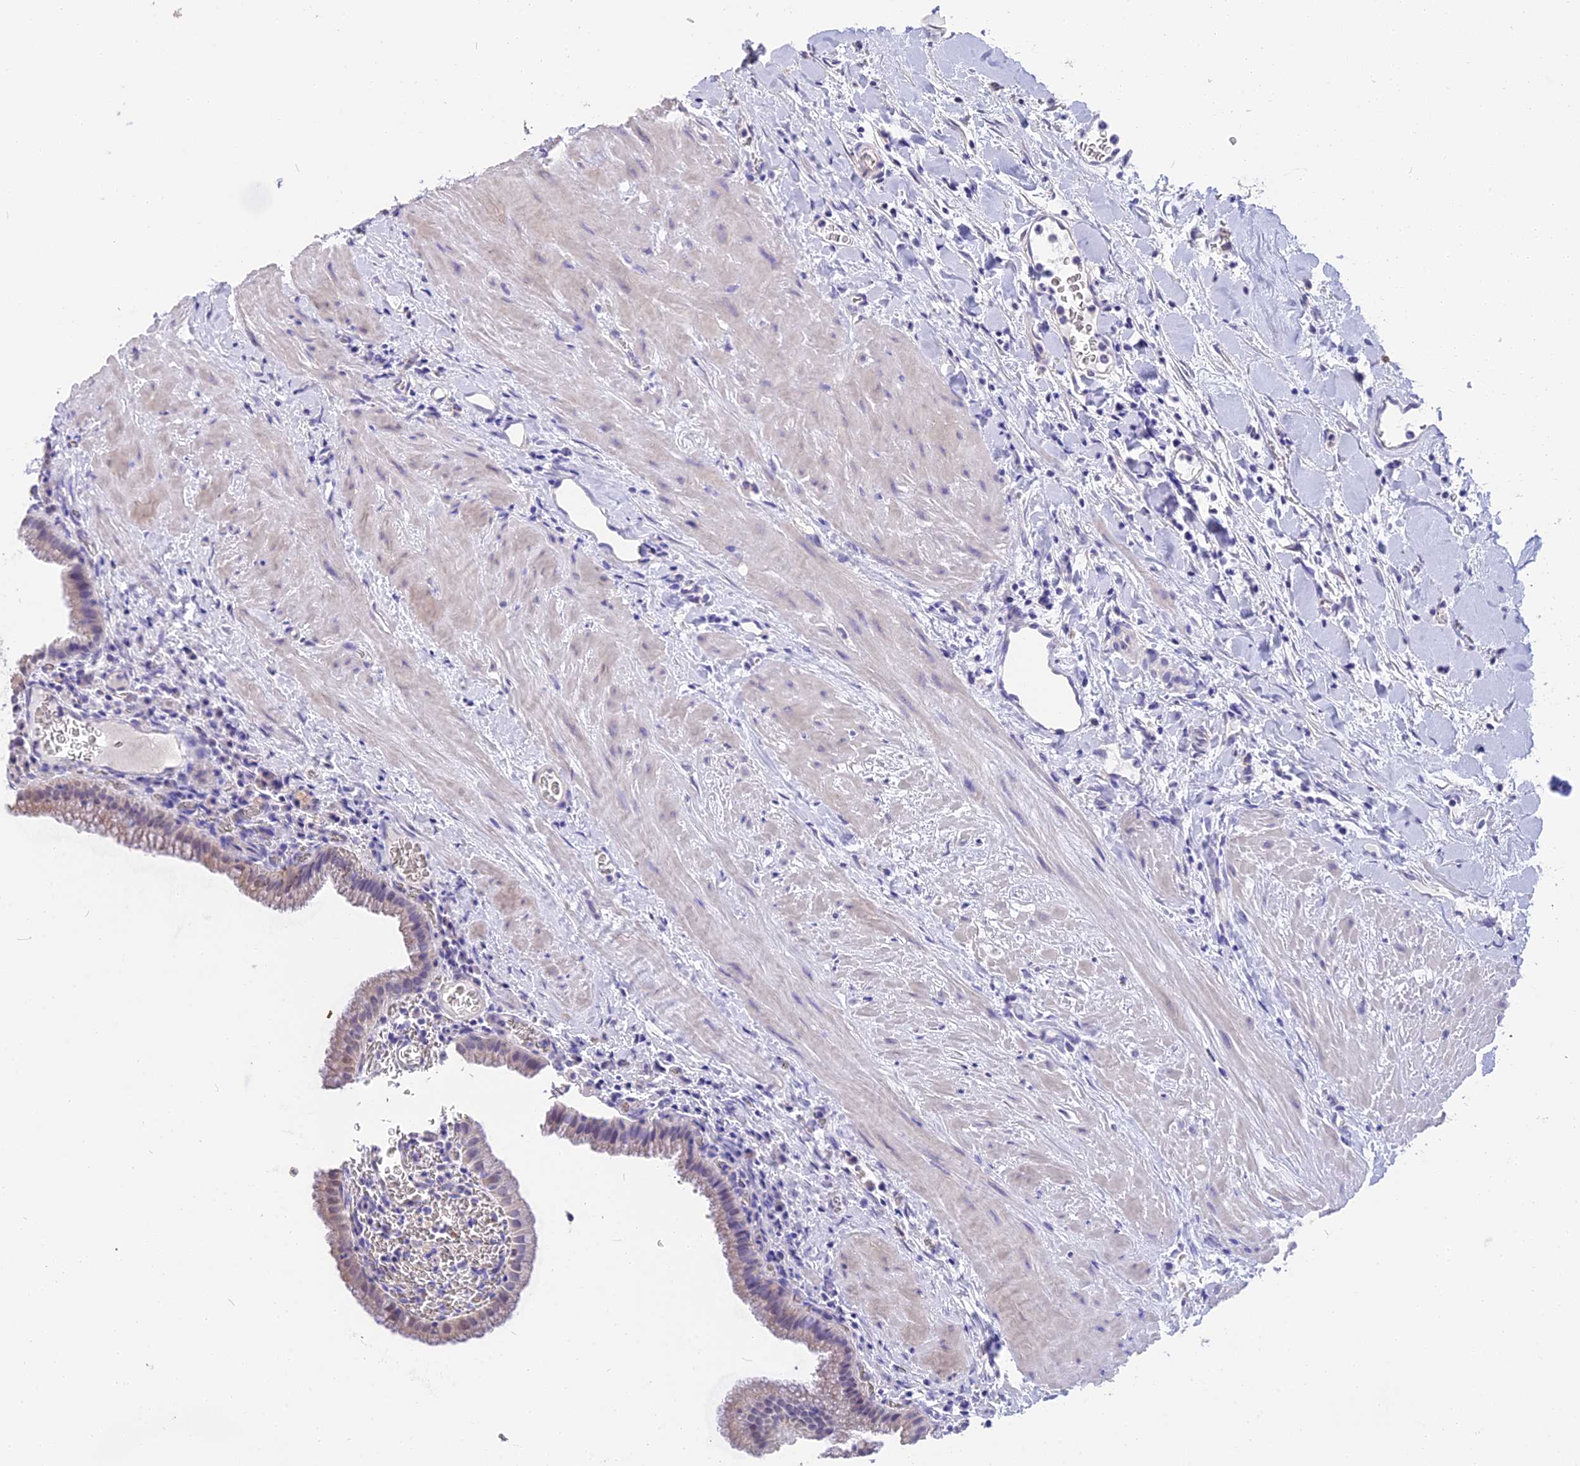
{"staining": {"intensity": "moderate", "quantity": "<25%", "location": "cytoplasmic/membranous"}, "tissue": "gallbladder", "cell_type": "Glandular cells", "image_type": "normal", "snomed": [{"axis": "morphology", "description": "Normal tissue, NOS"}, {"axis": "topography", "description": "Gallbladder"}], "caption": "Protein staining by immunohistochemistry (IHC) exhibits moderate cytoplasmic/membranous positivity in about <25% of glandular cells in benign gallbladder.", "gene": "TNNC2", "patient": {"sex": "male", "age": 78}}